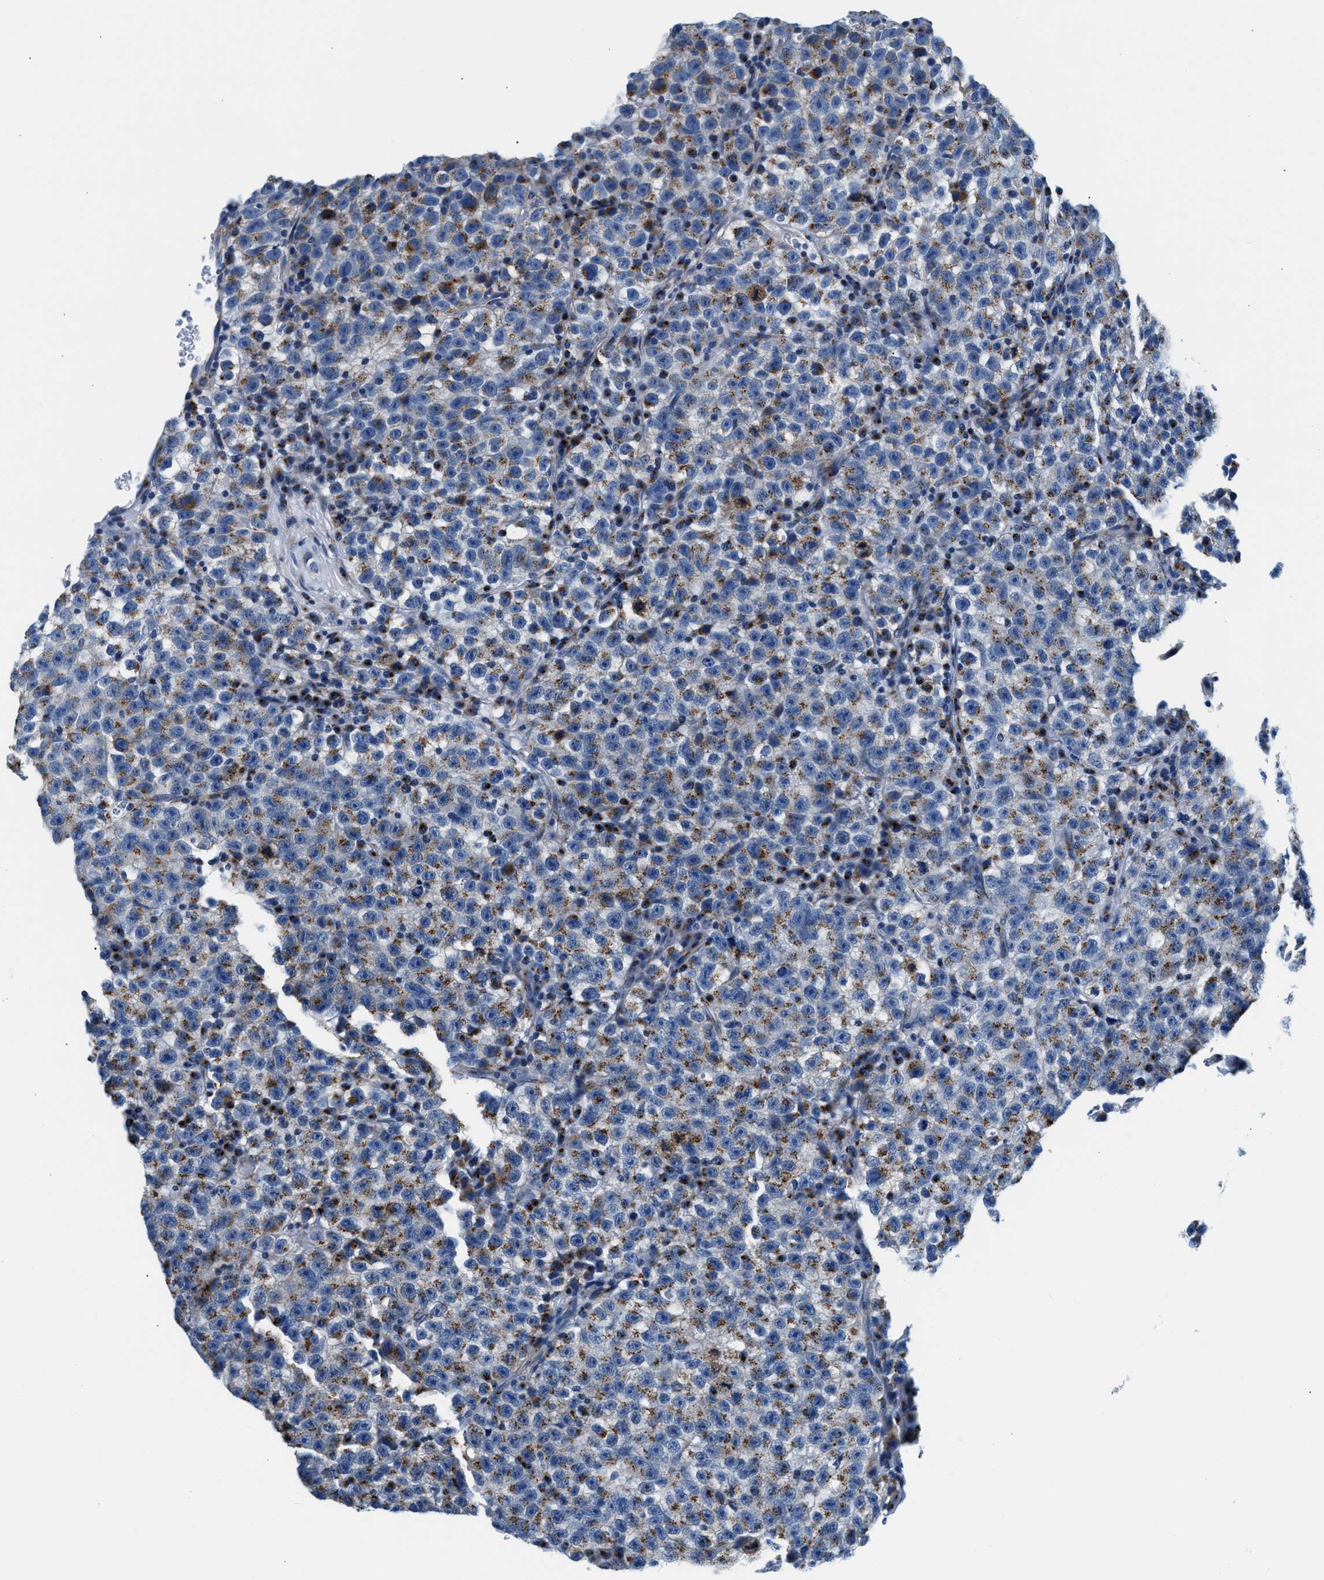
{"staining": {"intensity": "weak", "quantity": ">75%", "location": "cytoplasmic/membranous"}, "tissue": "testis cancer", "cell_type": "Tumor cells", "image_type": "cancer", "snomed": [{"axis": "morphology", "description": "Seminoma, NOS"}, {"axis": "topography", "description": "Testis"}], "caption": "Protein expression analysis of testis cancer demonstrates weak cytoplasmic/membranous staining in about >75% of tumor cells.", "gene": "VPS53", "patient": {"sex": "male", "age": 22}}